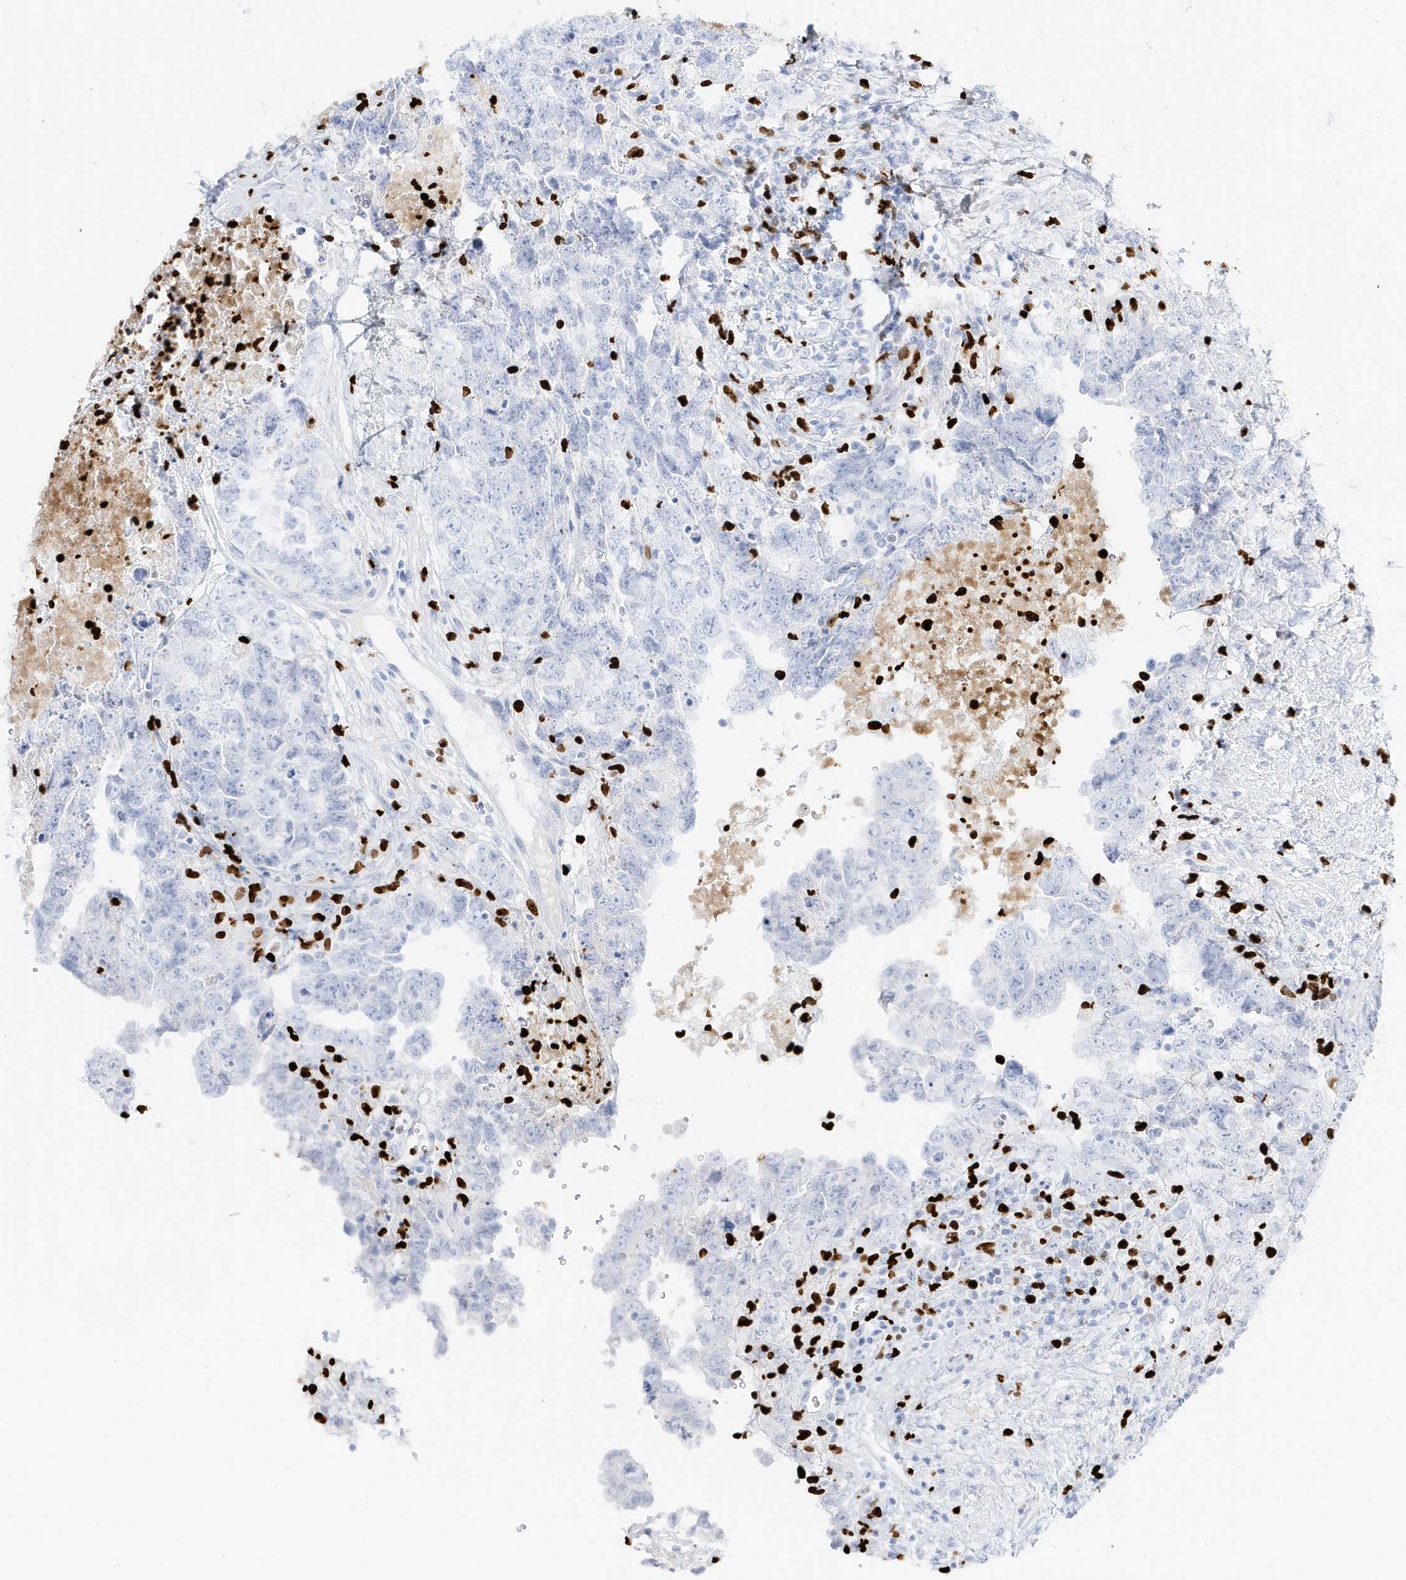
{"staining": {"intensity": "negative", "quantity": "none", "location": "none"}, "tissue": "testis cancer", "cell_type": "Tumor cells", "image_type": "cancer", "snomed": [{"axis": "morphology", "description": "Carcinoma, Embryonal, NOS"}, {"axis": "topography", "description": "Testis"}], "caption": "Immunohistochemical staining of human testis cancer (embryonal carcinoma) shows no significant positivity in tumor cells.", "gene": "MNDA", "patient": {"sex": "male", "age": 37}}